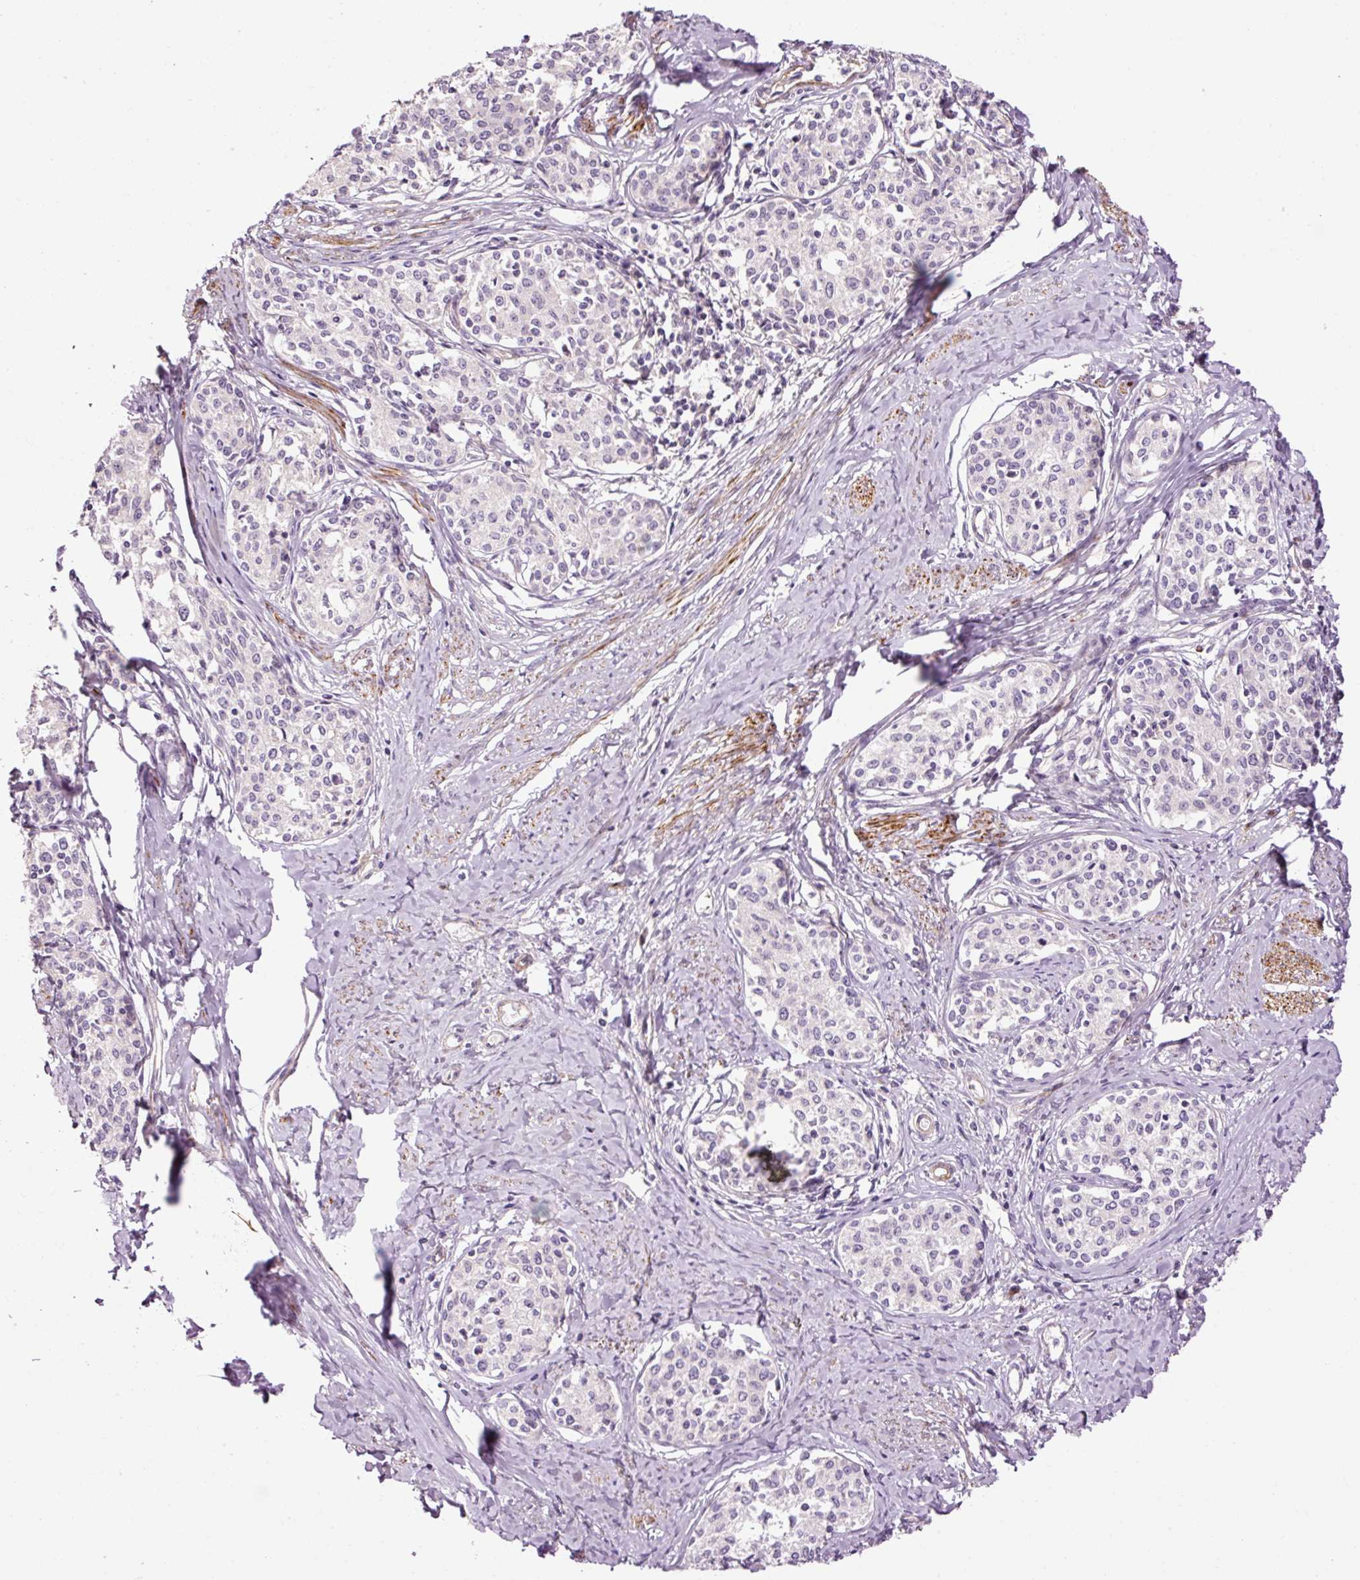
{"staining": {"intensity": "negative", "quantity": "none", "location": "none"}, "tissue": "cervical cancer", "cell_type": "Tumor cells", "image_type": "cancer", "snomed": [{"axis": "morphology", "description": "Squamous cell carcinoma, NOS"}, {"axis": "morphology", "description": "Adenocarcinoma, NOS"}, {"axis": "topography", "description": "Cervix"}], "caption": "A high-resolution image shows immunohistochemistry (IHC) staining of cervical adenocarcinoma, which shows no significant expression in tumor cells.", "gene": "ANKRD20A1", "patient": {"sex": "female", "age": 52}}